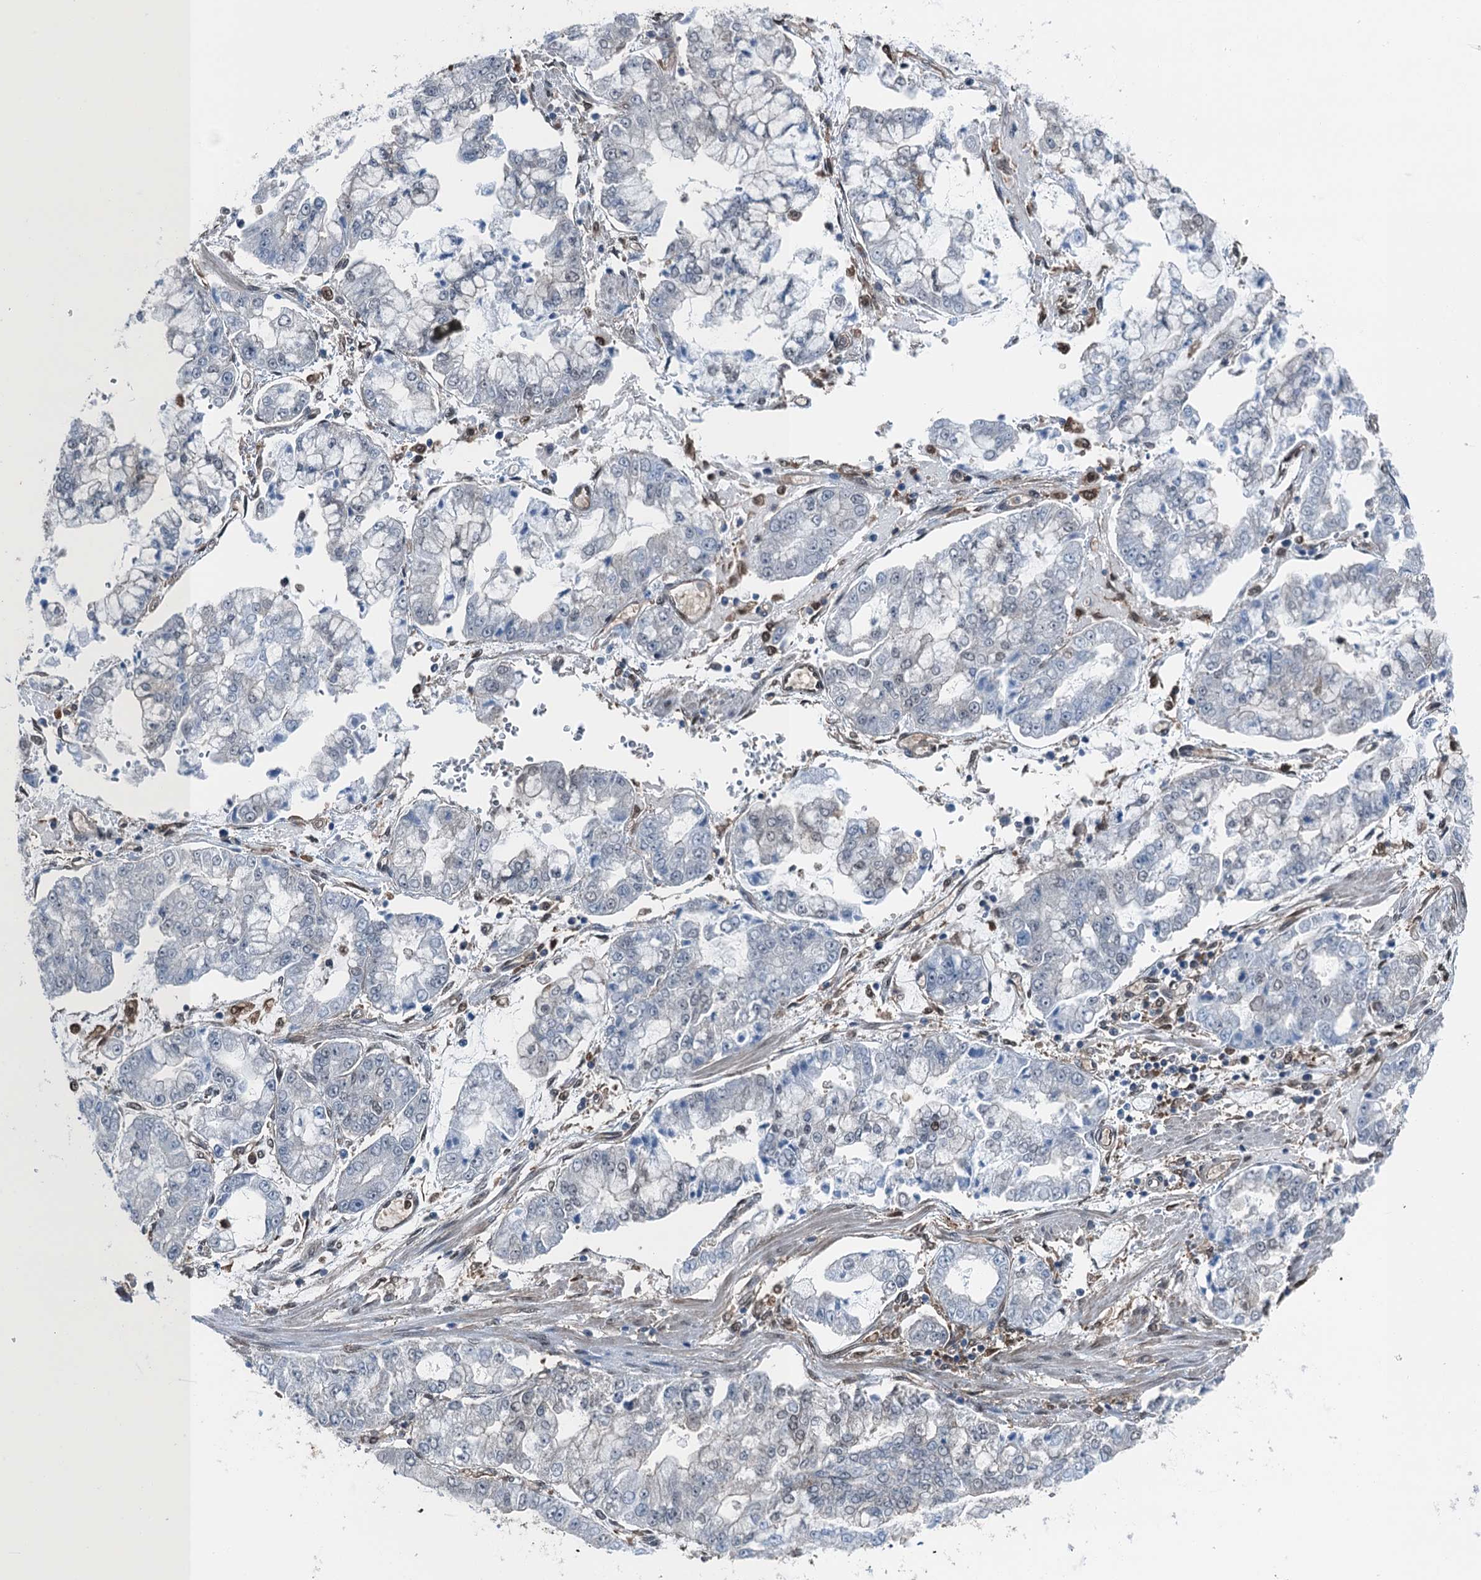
{"staining": {"intensity": "negative", "quantity": "none", "location": "none"}, "tissue": "stomach cancer", "cell_type": "Tumor cells", "image_type": "cancer", "snomed": [{"axis": "morphology", "description": "Adenocarcinoma, NOS"}, {"axis": "topography", "description": "Stomach"}], "caption": "There is no significant positivity in tumor cells of stomach cancer (adenocarcinoma).", "gene": "RNH1", "patient": {"sex": "male", "age": 76}}